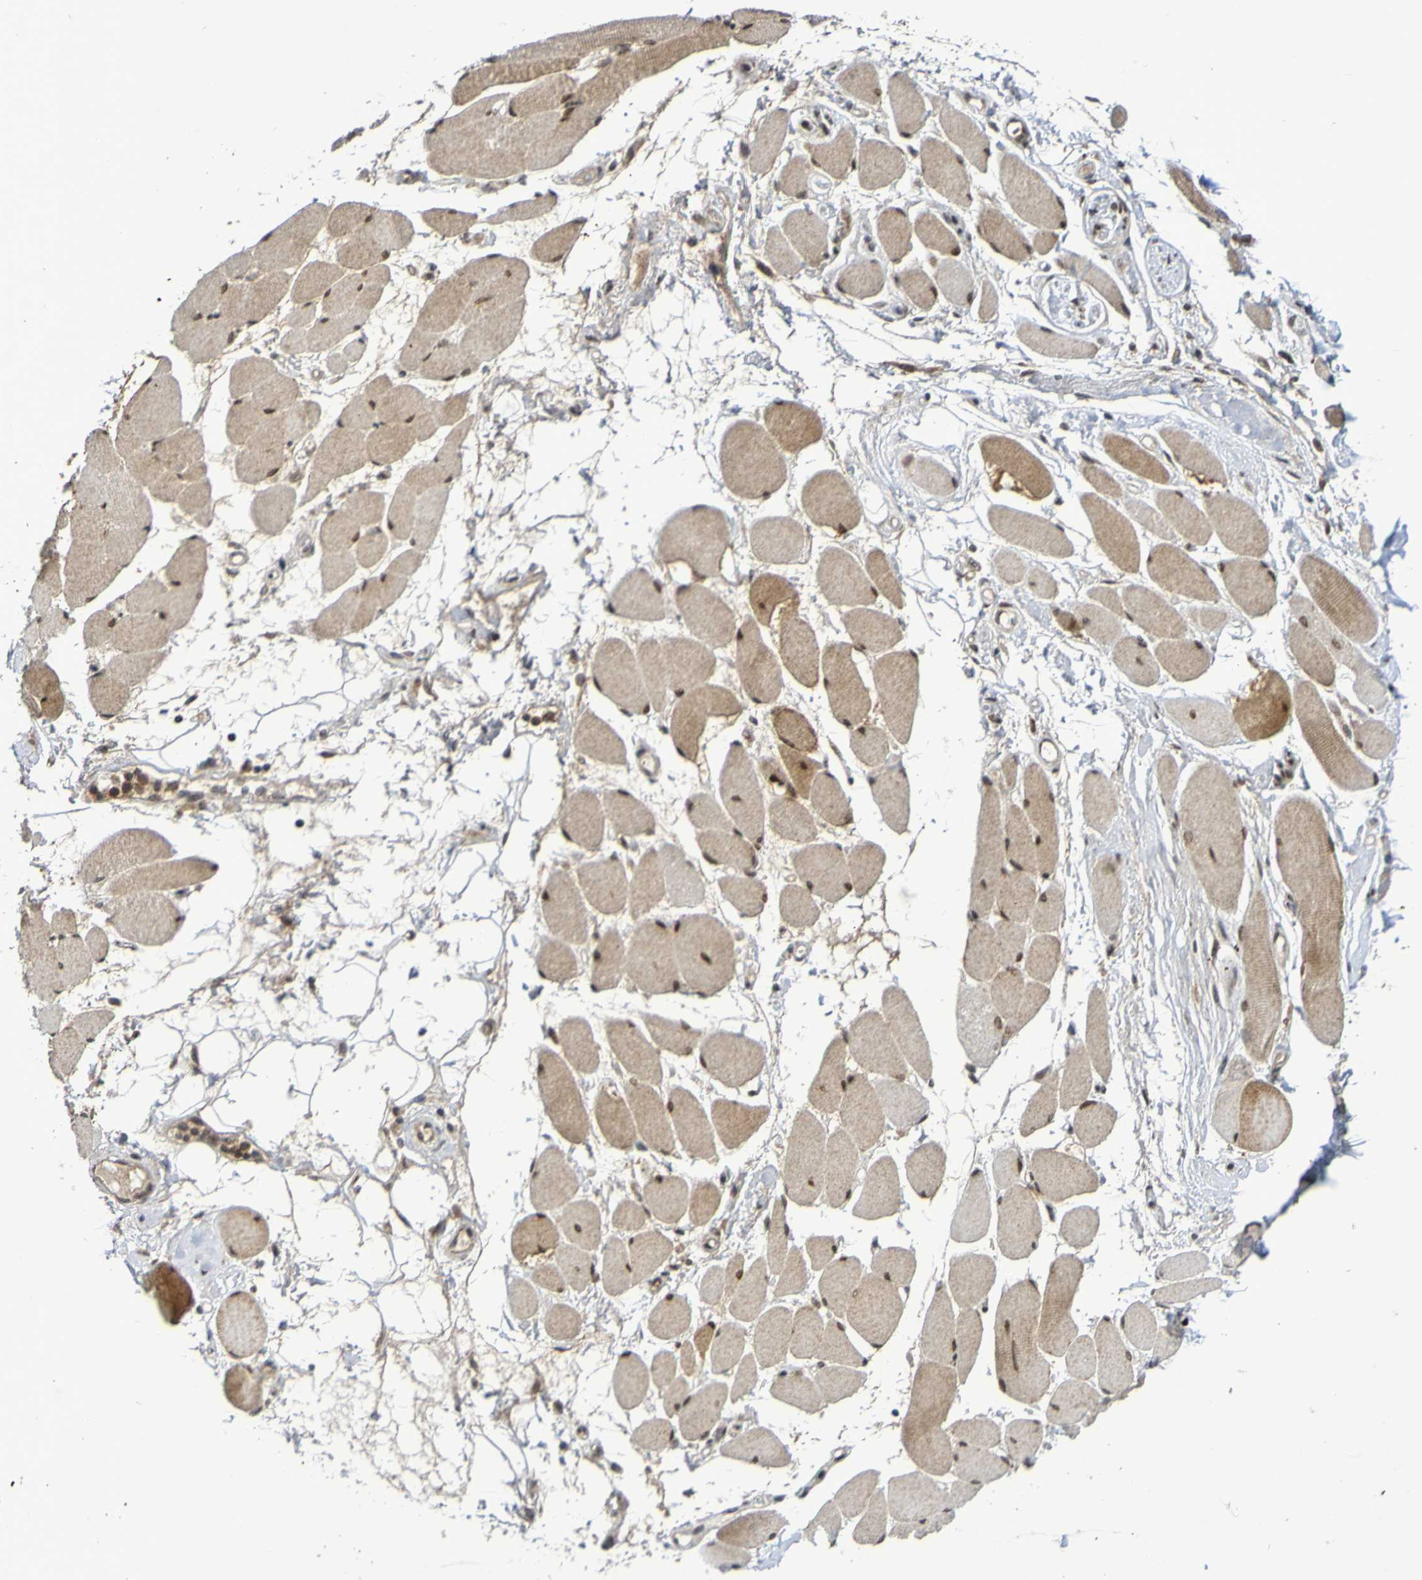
{"staining": {"intensity": "moderate", "quantity": ">75%", "location": "cytoplasmic/membranous,nuclear"}, "tissue": "skeletal muscle", "cell_type": "Myocytes", "image_type": "normal", "snomed": [{"axis": "morphology", "description": "Normal tissue, NOS"}, {"axis": "topography", "description": "Skeletal muscle"}, {"axis": "topography", "description": "Peripheral nerve tissue"}], "caption": "Immunohistochemical staining of benign human skeletal muscle exhibits >75% levels of moderate cytoplasmic/membranous,nuclear protein positivity in approximately >75% of myocytes.", "gene": "ITLN1", "patient": {"sex": "female", "age": 84}}